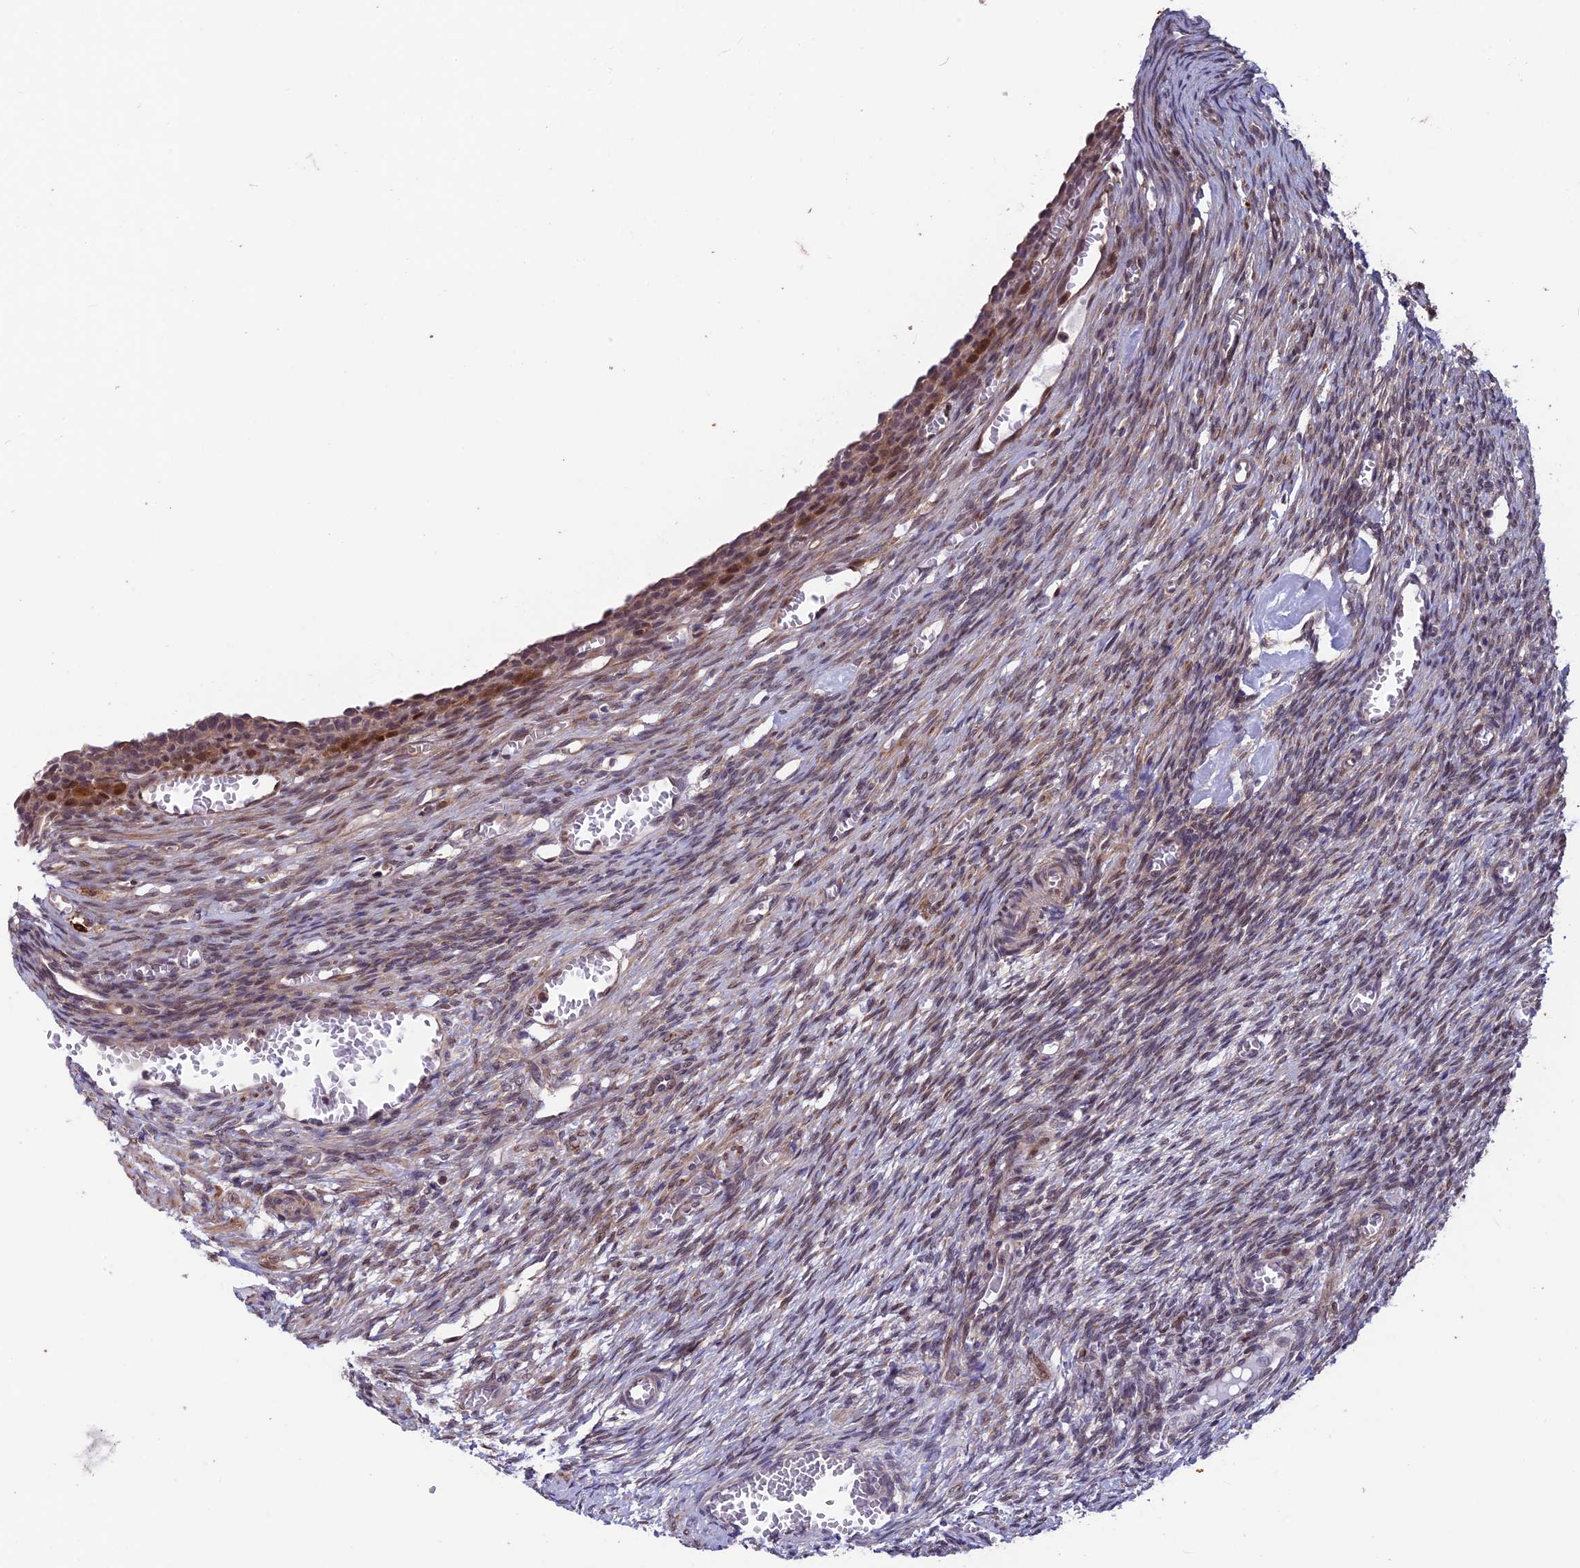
{"staining": {"intensity": "negative", "quantity": "none", "location": "none"}, "tissue": "ovary", "cell_type": "Ovarian stroma cells", "image_type": "normal", "snomed": [{"axis": "morphology", "description": "Normal tissue, NOS"}, {"axis": "topography", "description": "Ovary"}], "caption": "Ovarian stroma cells are negative for brown protein staining in benign ovary.", "gene": "MAST2", "patient": {"sex": "female", "age": 27}}